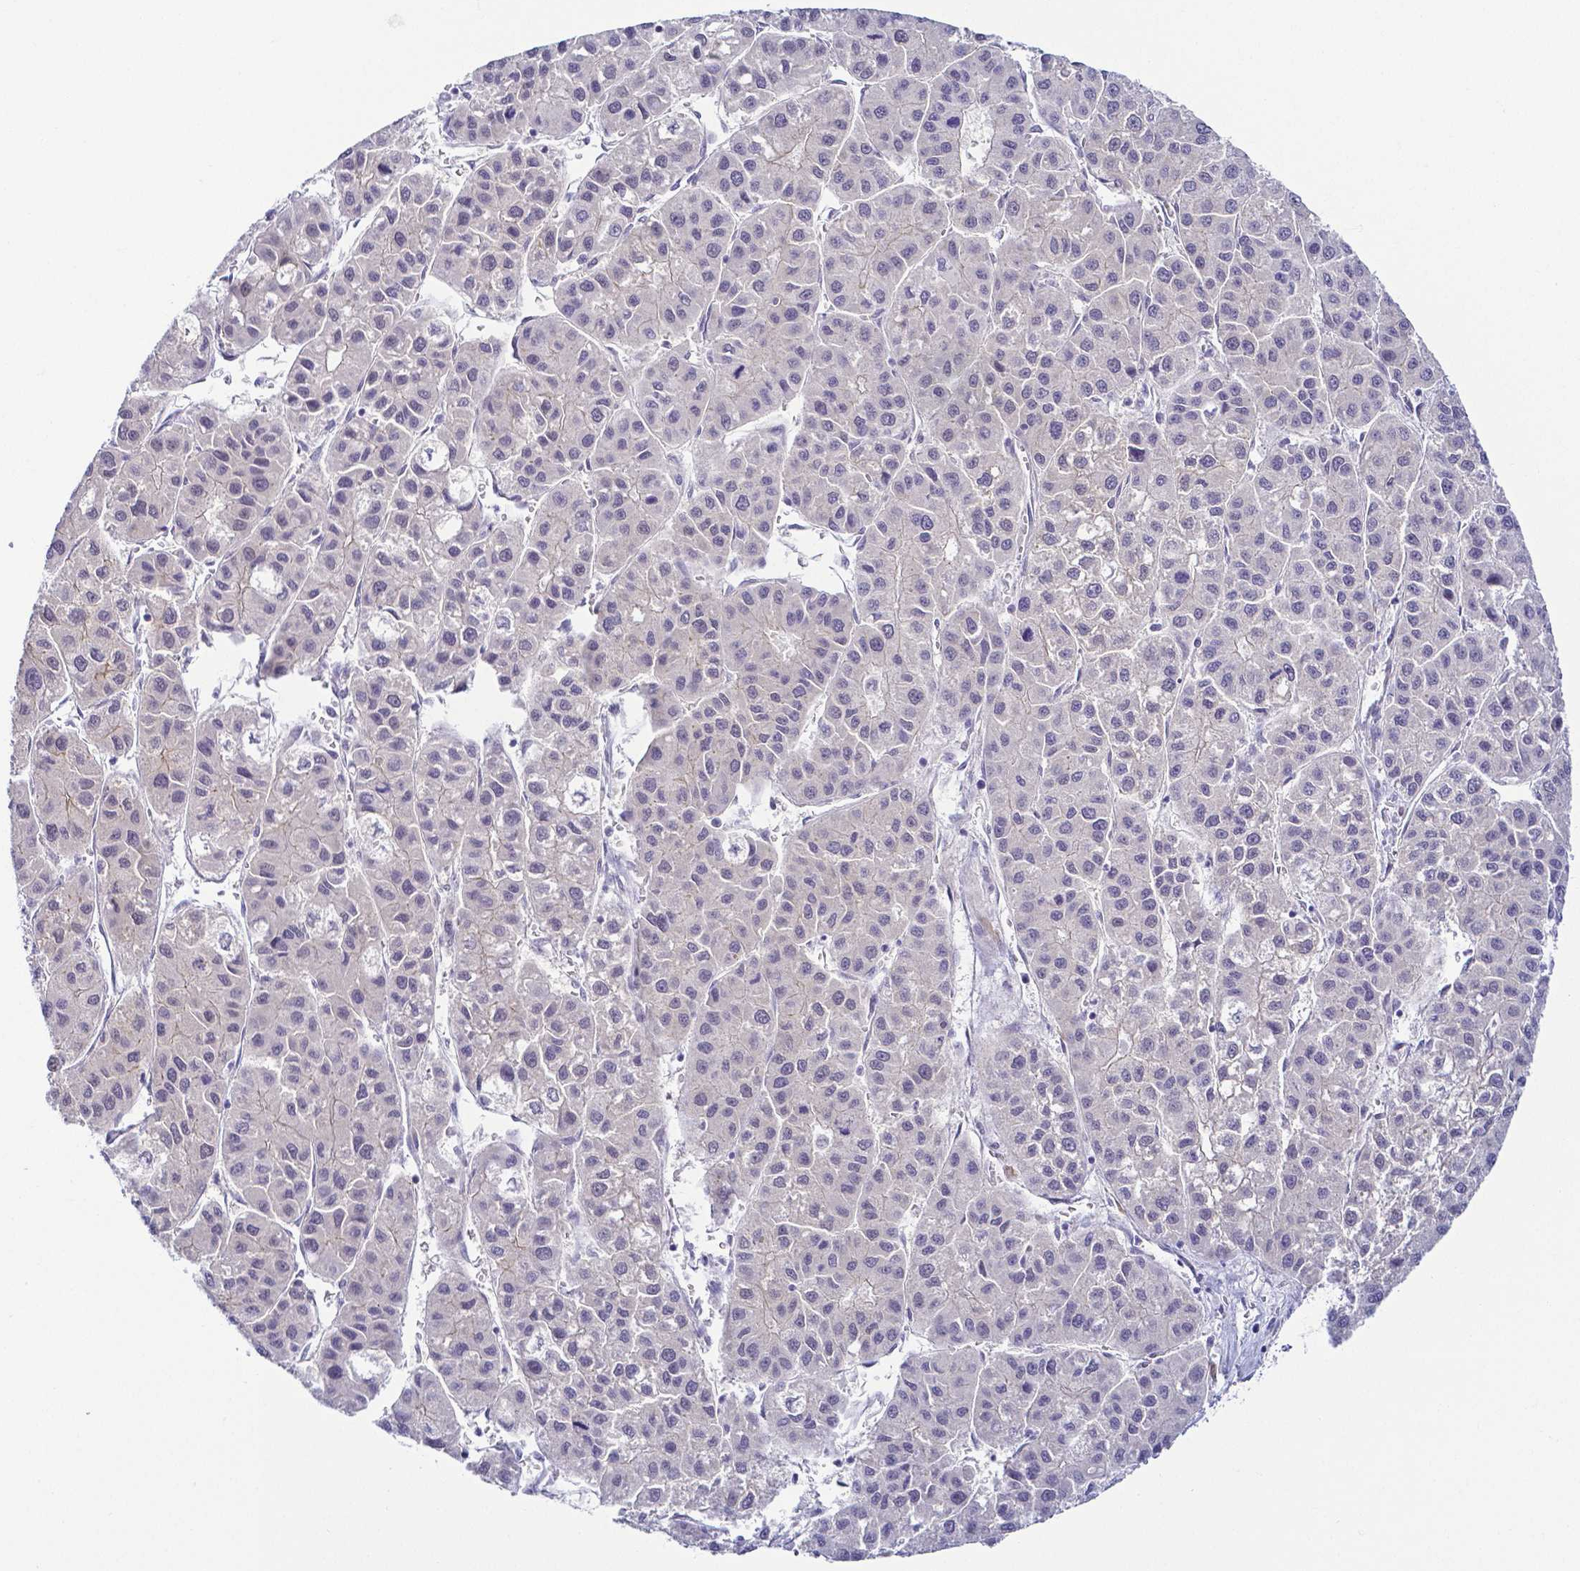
{"staining": {"intensity": "negative", "quantity": "none", "location": "none"}, "tissue": "liver cancer", "cell_type": "Tumor cells", "image_type": "cancer", "snomed": [{"axis": "morphology", "description": "Carcinoma, Hepatocellular, NOS"}, {"axis": "topography", "description": "Liver"}], "caption": "There is no significant staining in tumor cells of liver cancer.", "gene": "FAM83G", "patient": {"sex": "male", "age": 73}}